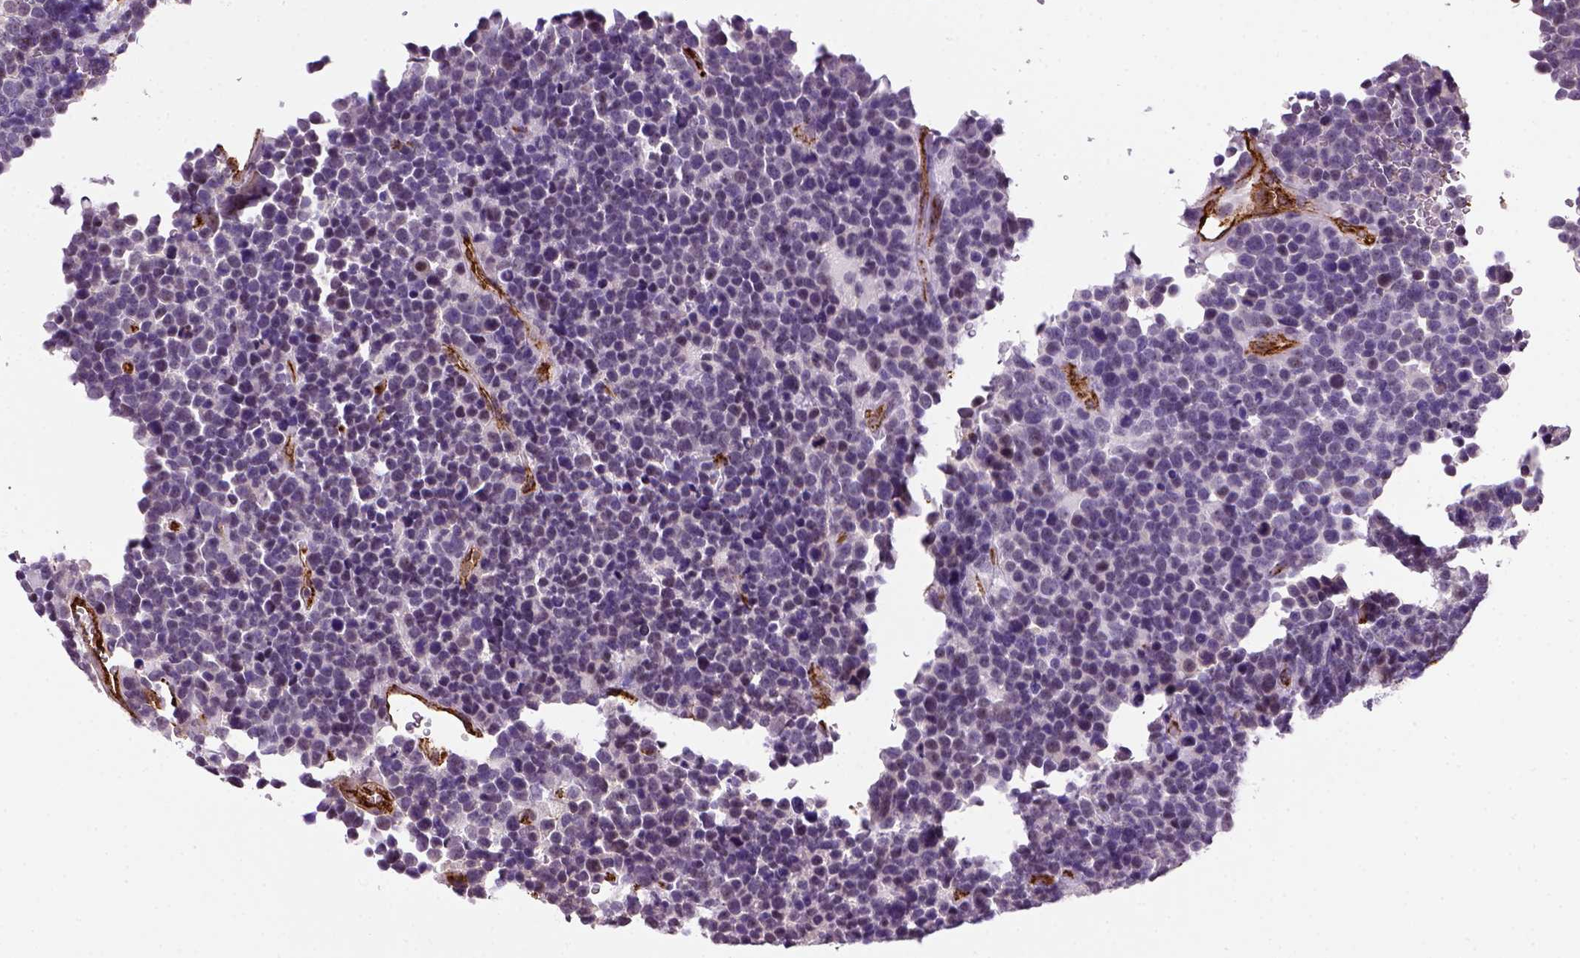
{"staining": {"intensity": "negative", "quantity": "none", "location": "none"}, "tissue": "glioma", "cell_type": "Tumor cells", "image_type": "cancer", "snomed": [{"axis": "morphology", "description": "Glioma, malignant, High grade"}, {"axis": "topography", "description": "Brain"}], "caption": "Immunohistochemical staining of human glioma demonstrates no significant positivity in tumor cells. (DAB immunohistochemistry visualized using brightfield microscopy, high magnification).", "gene": "VWF", "patient": {"sex": "male", "age": 33}}